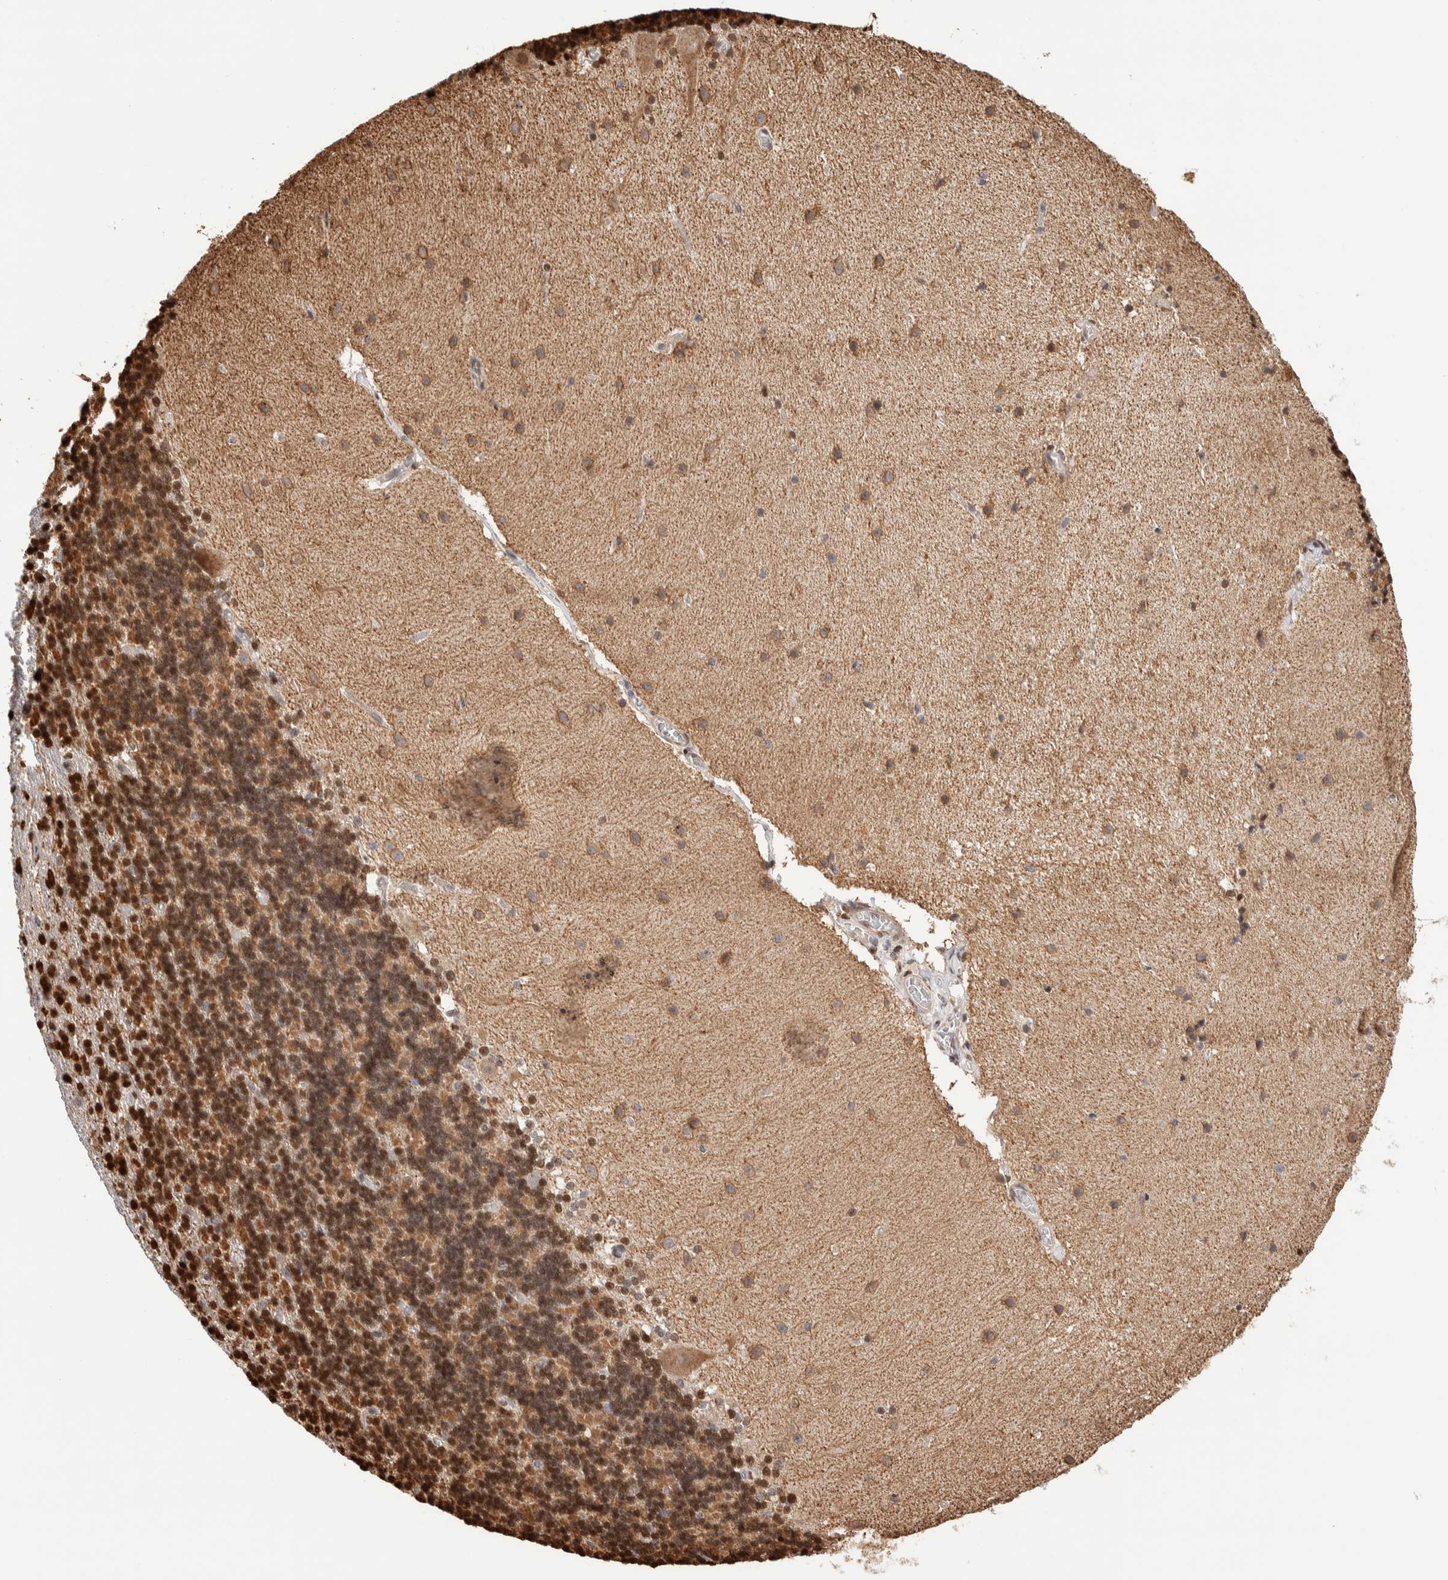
{"staining": {"intensity": "moderate", "quantity": ">75%", "location": "cytoplasmic/membranous,nuclear"}, "tissue": "cerebellum", "cell_type": "Cells in granular layer", "image_type": "normal", "snomed": [{"axis": "morphology", "description": "Normal tissue, NOS"}, {"axis": "topography", "description": "Cerebellum"}], "caption": "Approximately >75% of cells in granular layer in benign cerebellum reveal moderate cytoplasmic/membranous,nuclear protein expression as visualized by brown immunohistochemical staining.", "gene": "NSMAF", "patient": {"sex": "female", "age": 19}}